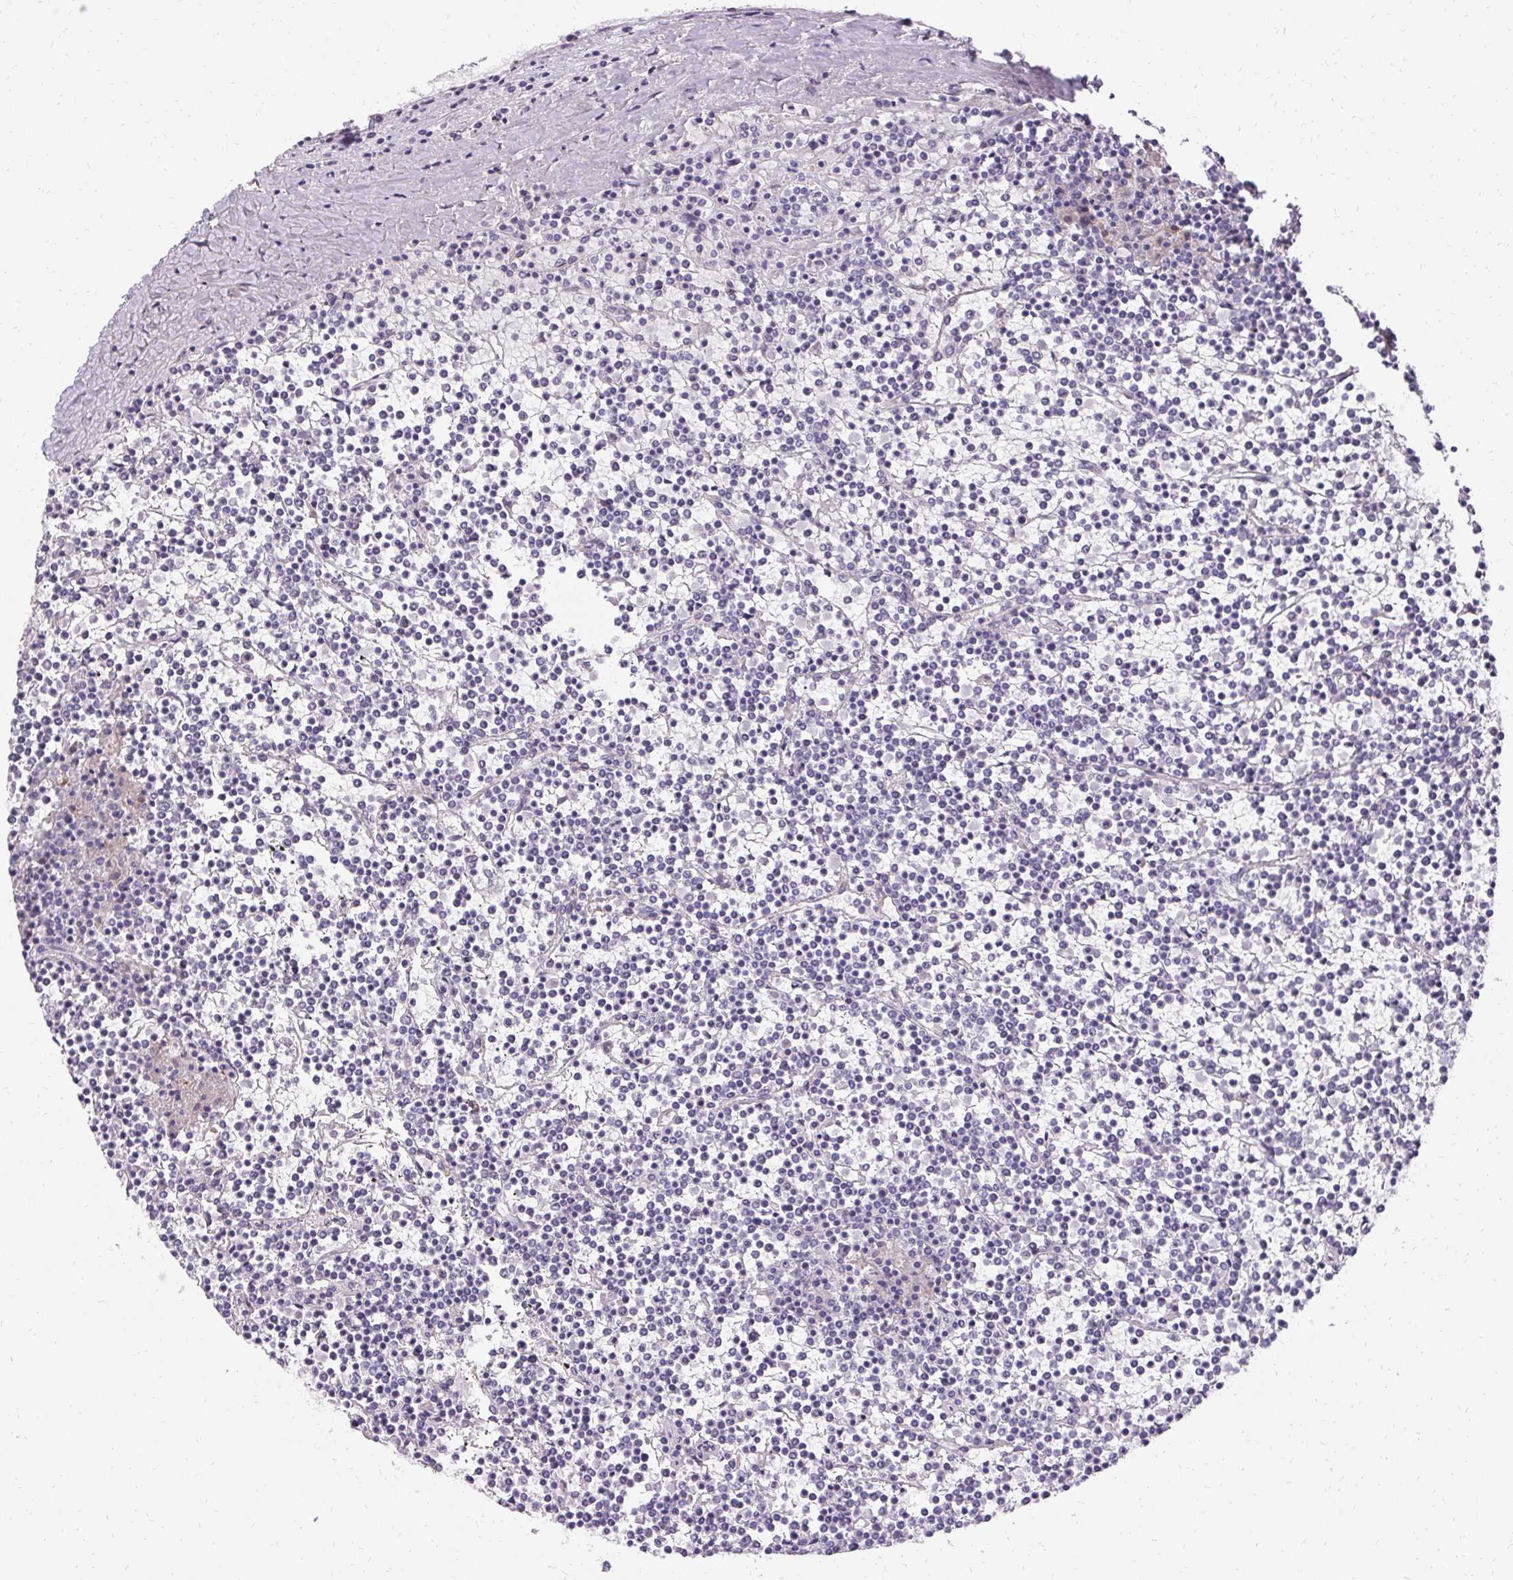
{"staining": {"intensity": "negative", "quantity": "none", "location": "none"}, "tissue": "lymphoma", "cell_type": "Tumor cells", "image_type": "cancer", "snomed": [{"axis": "morphology", "description": "Malignant lymphoma, non-Hodgkin's type, Low grade"}, {"axis": "topography", "description": "Spleen"}], "caption": "Image shows no protein positivity in tumor cells of lymphoma tissue.", "gene": "HSD17B3", "patient": {"sex": "female", "age": 19}}